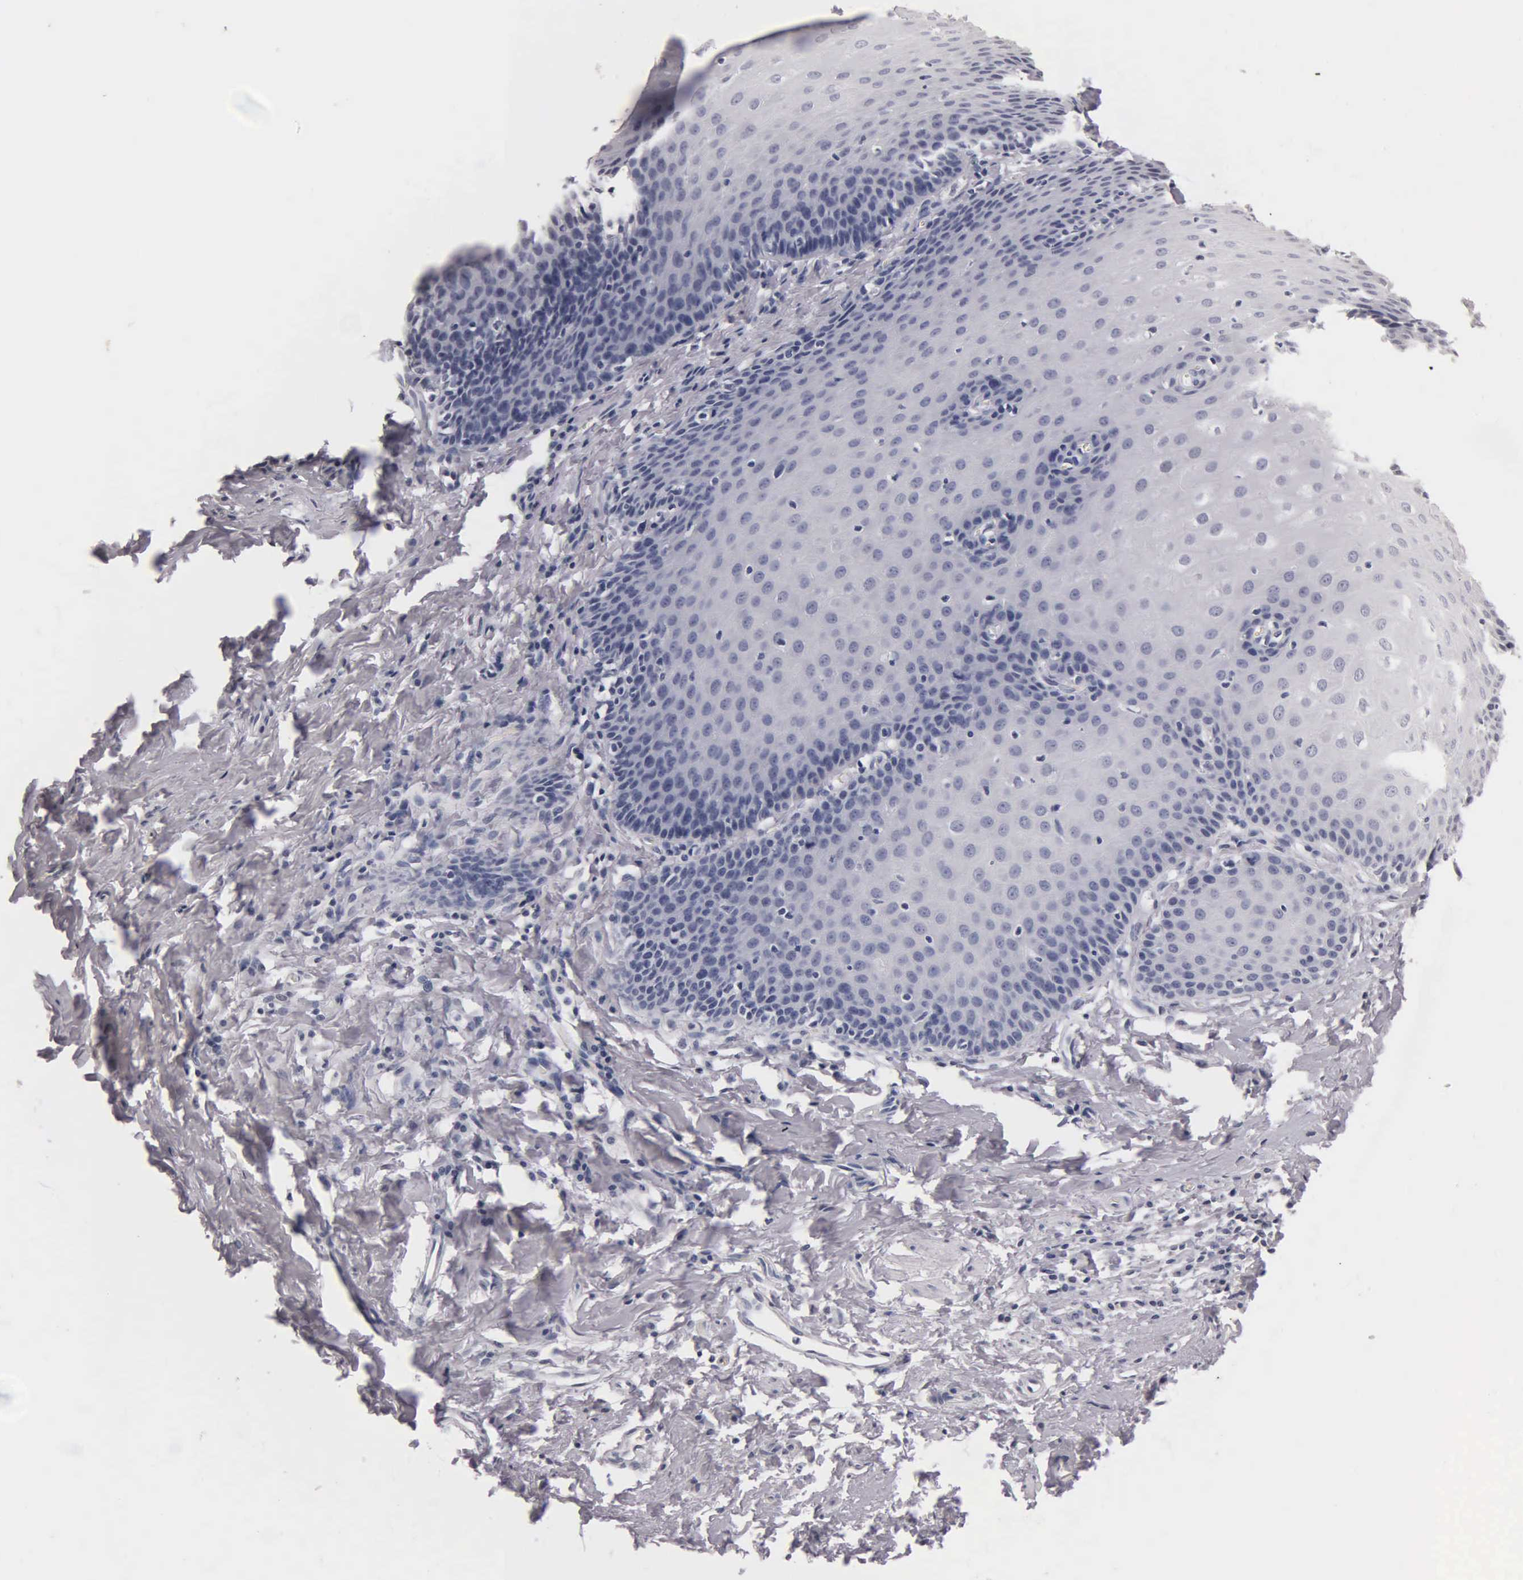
{"staining": {"intensity": "negative", "quantity": "none", "location": "none"}, "tissue": "esophagus", "cell_type": "Squamous epithelial cells", "image_type": "normal", "snomed": [{"axis": "morphology", "description": "Normal tissue, NOS"}, {"axis": "topography", "description": "Esophagus"}], "caption": "Esophagus was stained to show a protein in brown. There is no significant expression in squamous epithelial cells. (Brightfield microscopy of DAB (3,3'-diaminobenzidine) immunohistochemistry (IHC) at high magnification).", "gene": "SST", "patient": {"sex": "male", "age": 70}}